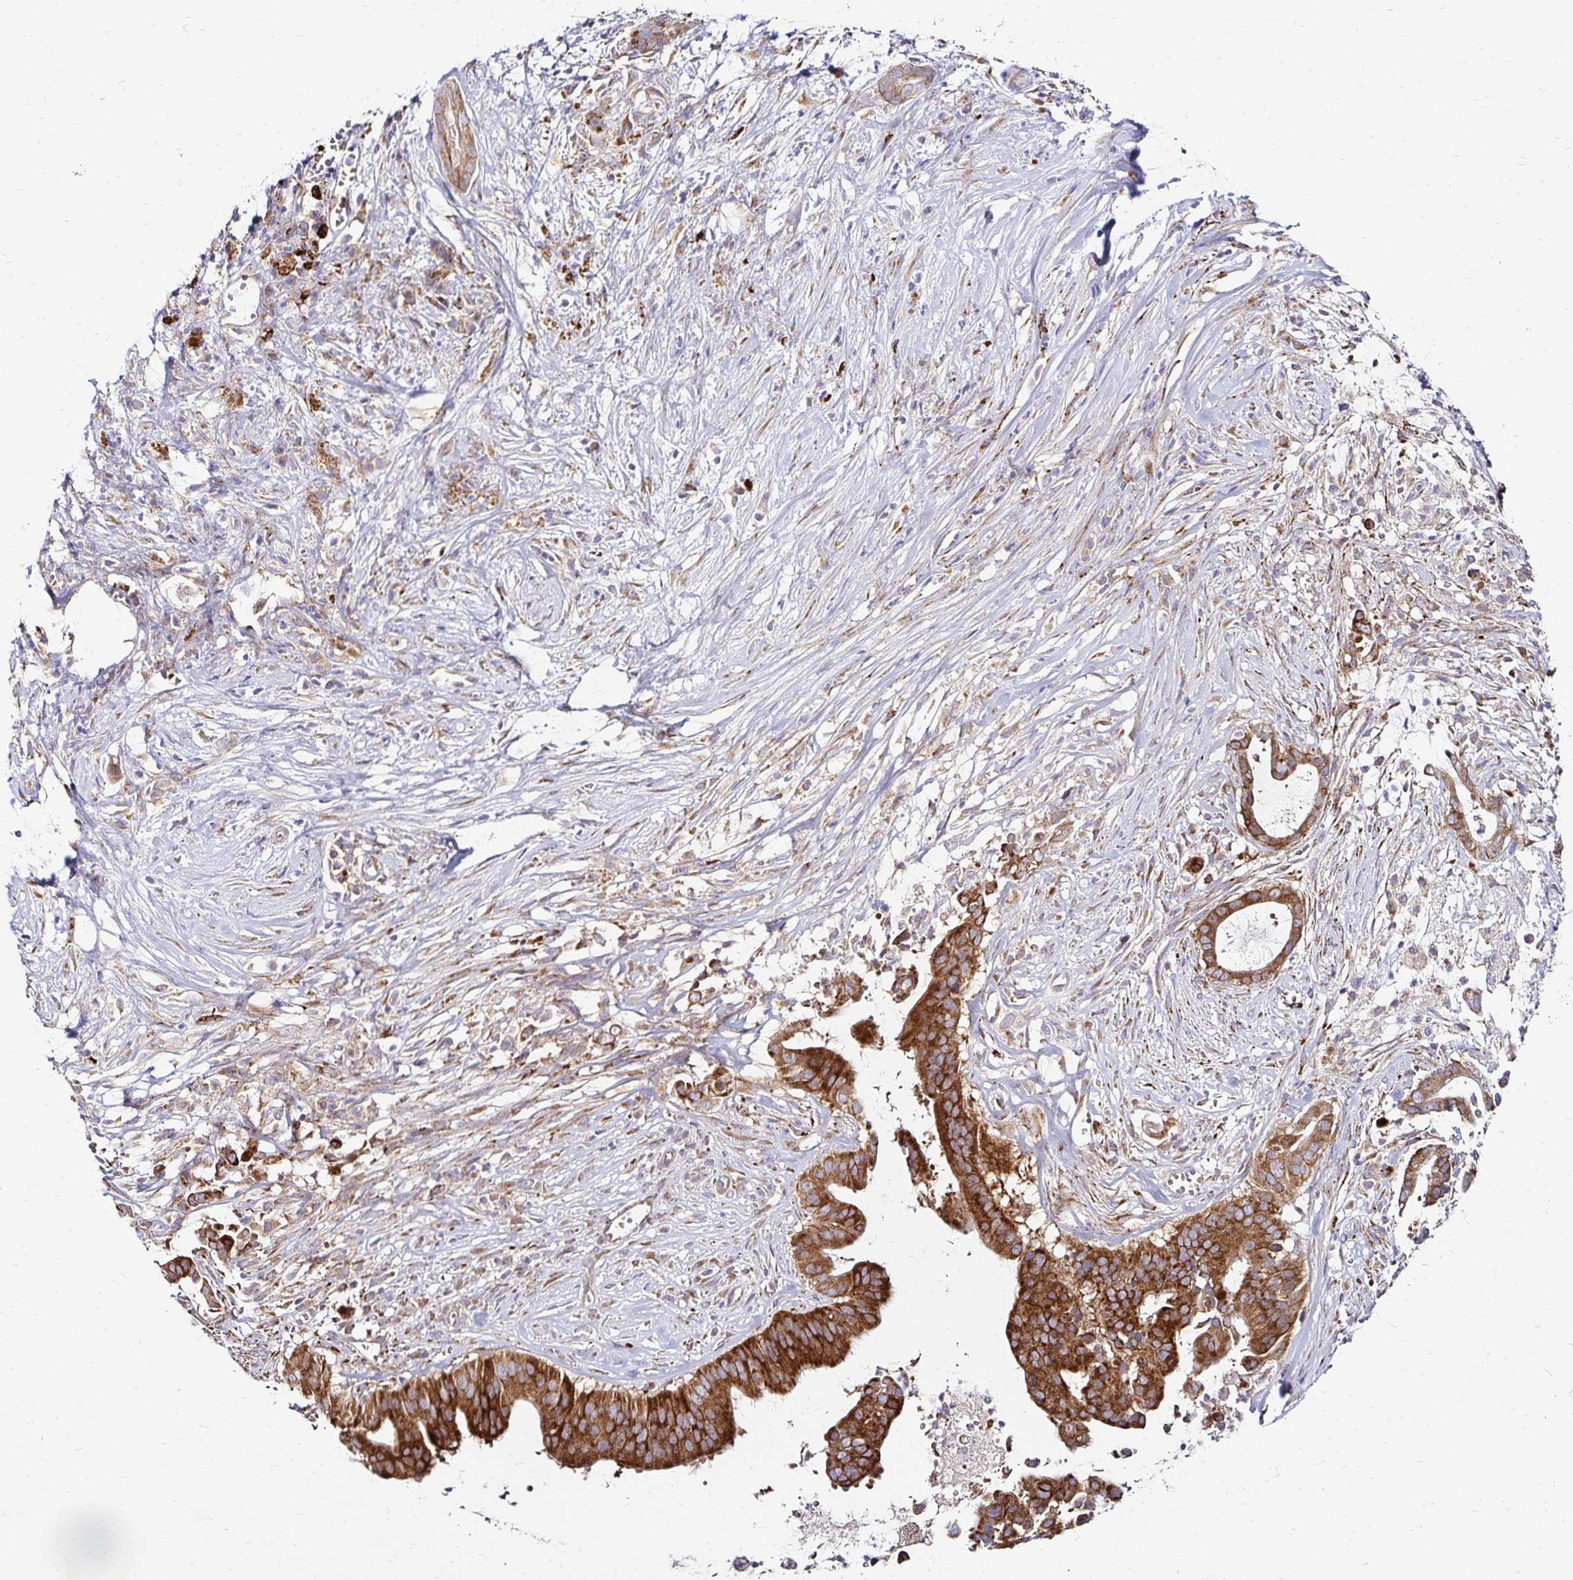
{"staining": {"intensity": "strong", "quantity": ">75%", "location": "cytoplasmic/membranous"}, "tissue": "pancreatic cancer", "cell_type": "Tumor cells", "image_type": "cancer", "snomed": [{"axis": "morphology", "description": "Adenocarcinoma, NOS"}, {"axis": "topography", "description": "Pancreas"}], "caption": "Human pancreatic adenocarcinoma stained for a protein (brown) demonstrates strong cytoplasmic/membranous positive staining in about >75% of tumor cells.", "gene": "IDUA", "patient": {"sex": "male", "age": 61}}